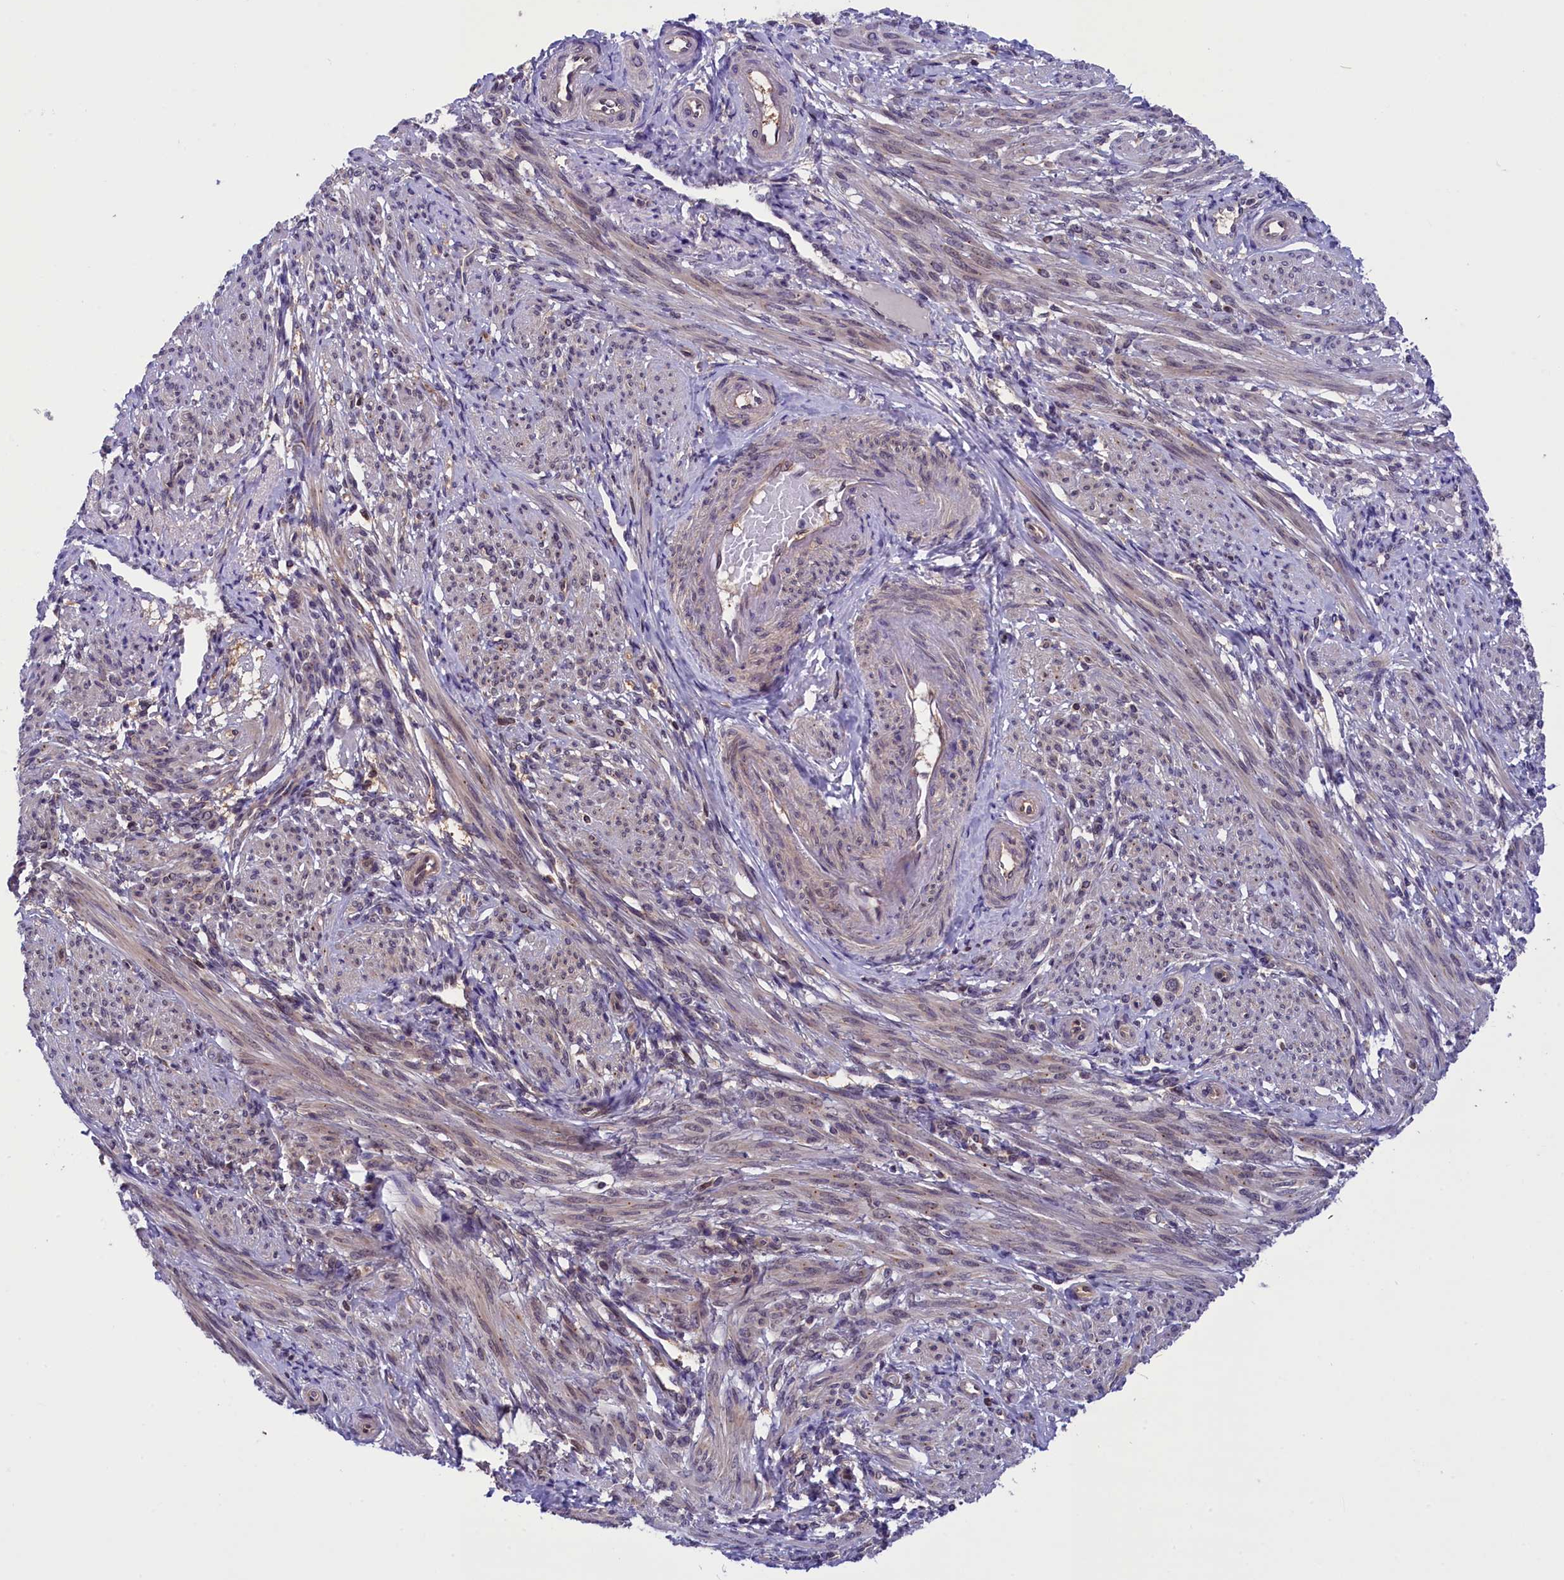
{"staining": {"intensity": "weak", "quantity": "<25%", "location": "cytoplasmic/membranous"}, "tissue": "smooth muscle", "cell_type": "Smooth muscle cells", "image_type": "normal", "snomed": [{"axis": "morphology", "description": "Normal tissue, NOS"}, {"axis": "topography", "description": "Smooth muscle"}], "caption": "Smooth muscle cells show no significant protein expression in benign smooth muscle. (Brightfield microscopy of DAB (3,3'-diaminobenzidine) IHC at high magnification).", "gene": "TBCB", "patient": {"sex": "female", "age": 39}}